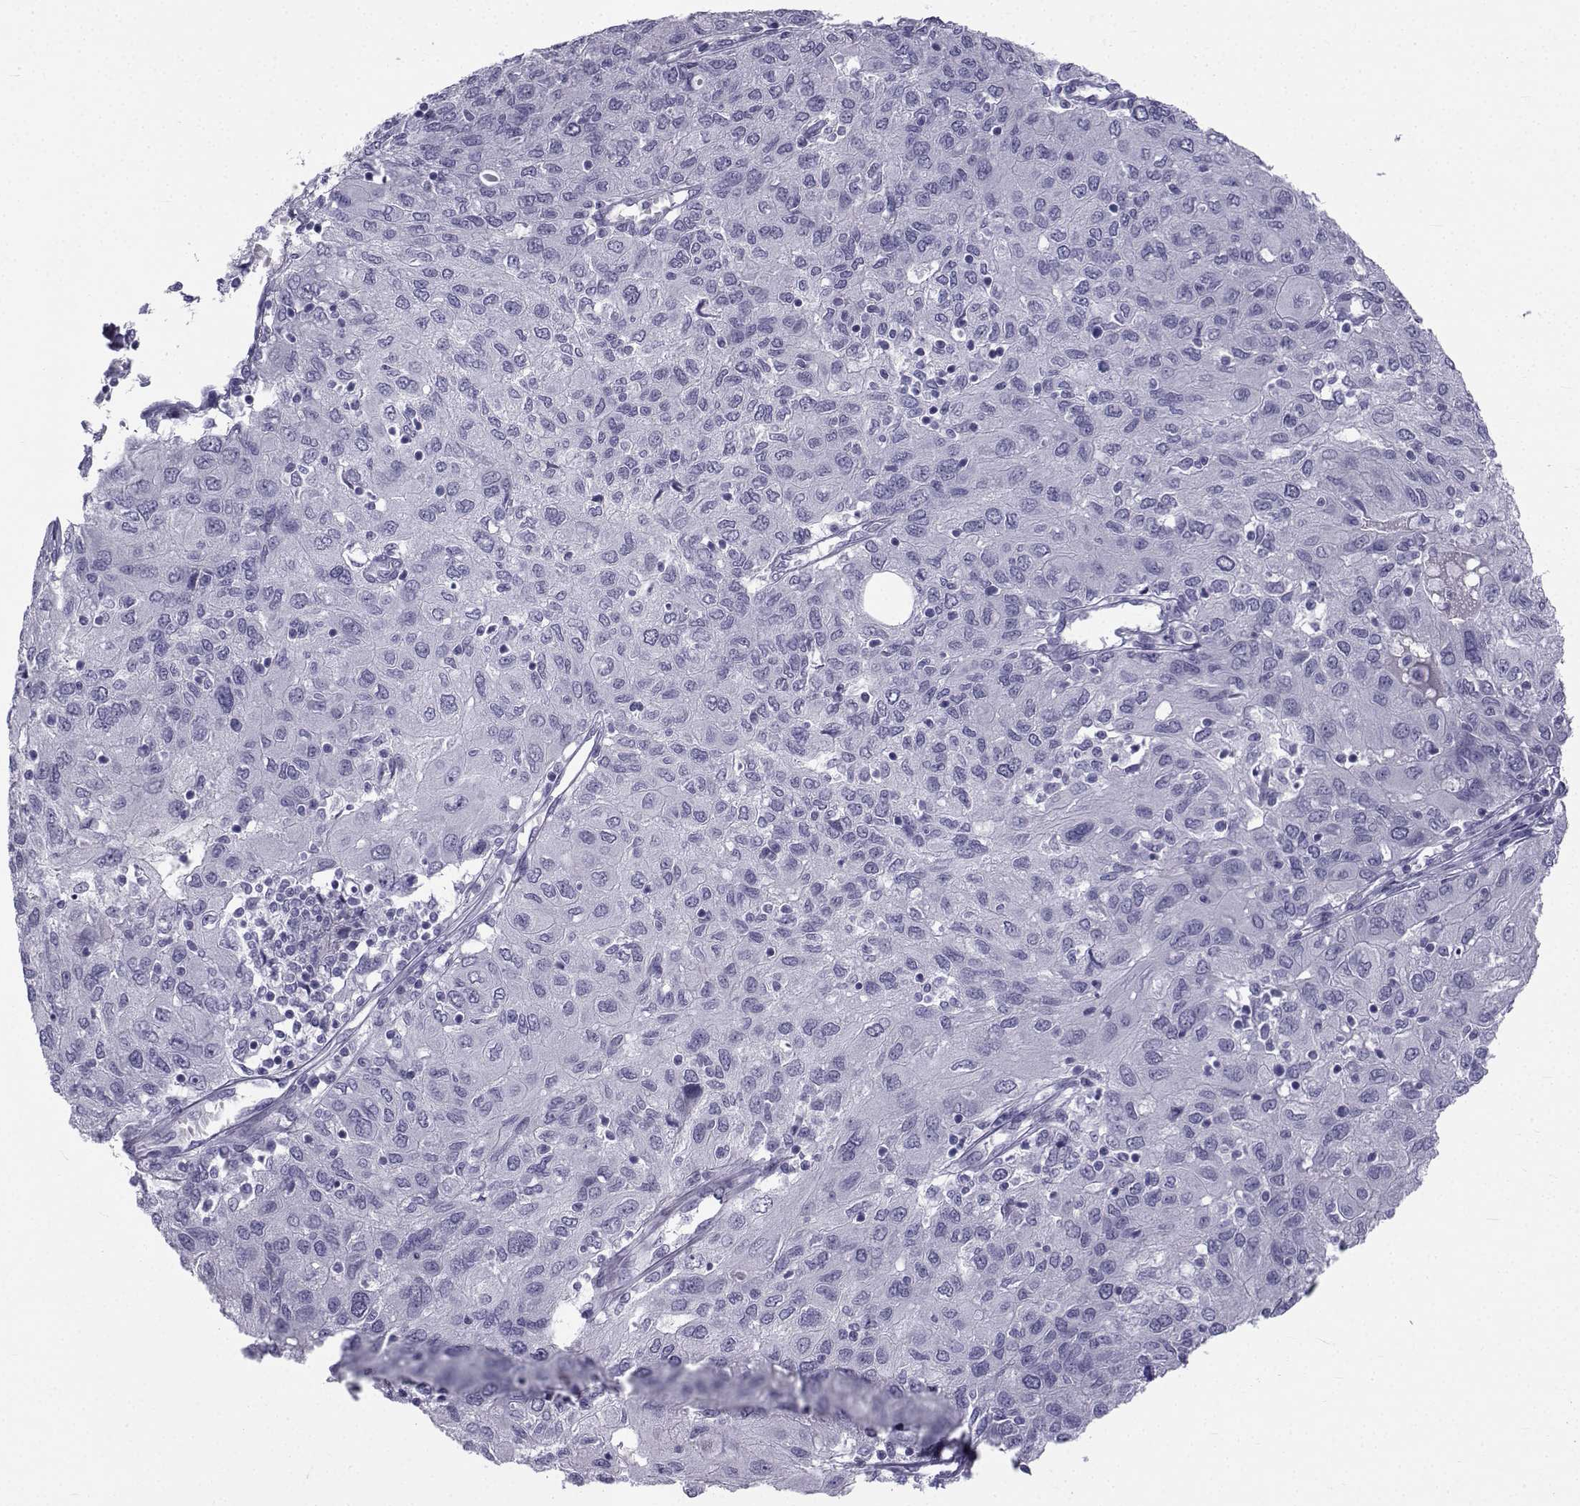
{"staining": {"intensity": "negative", "quantity": "none", "location": "none"}, "tissue": "ovarian cancer", "cell_type": "Tumor cells", "image_type": "cancer", "snomed": [{"axis": "morphology", "description": "Carcinoma, endometroid"}, {"axis": "topography", "description": "Ovary"}], "caption": "This is a photomicrograph of IHC staining of endometroid carcinoma (ovarian), which shows no positivity in tumor cells. The staining was performed using DAB to visualize the protein expression in brown, while the nuclei were stained in blue with hematoxylin (Magnification: 20x).", "gene": "SPANXD", "patient": {"sex": "female", "age": 50}}